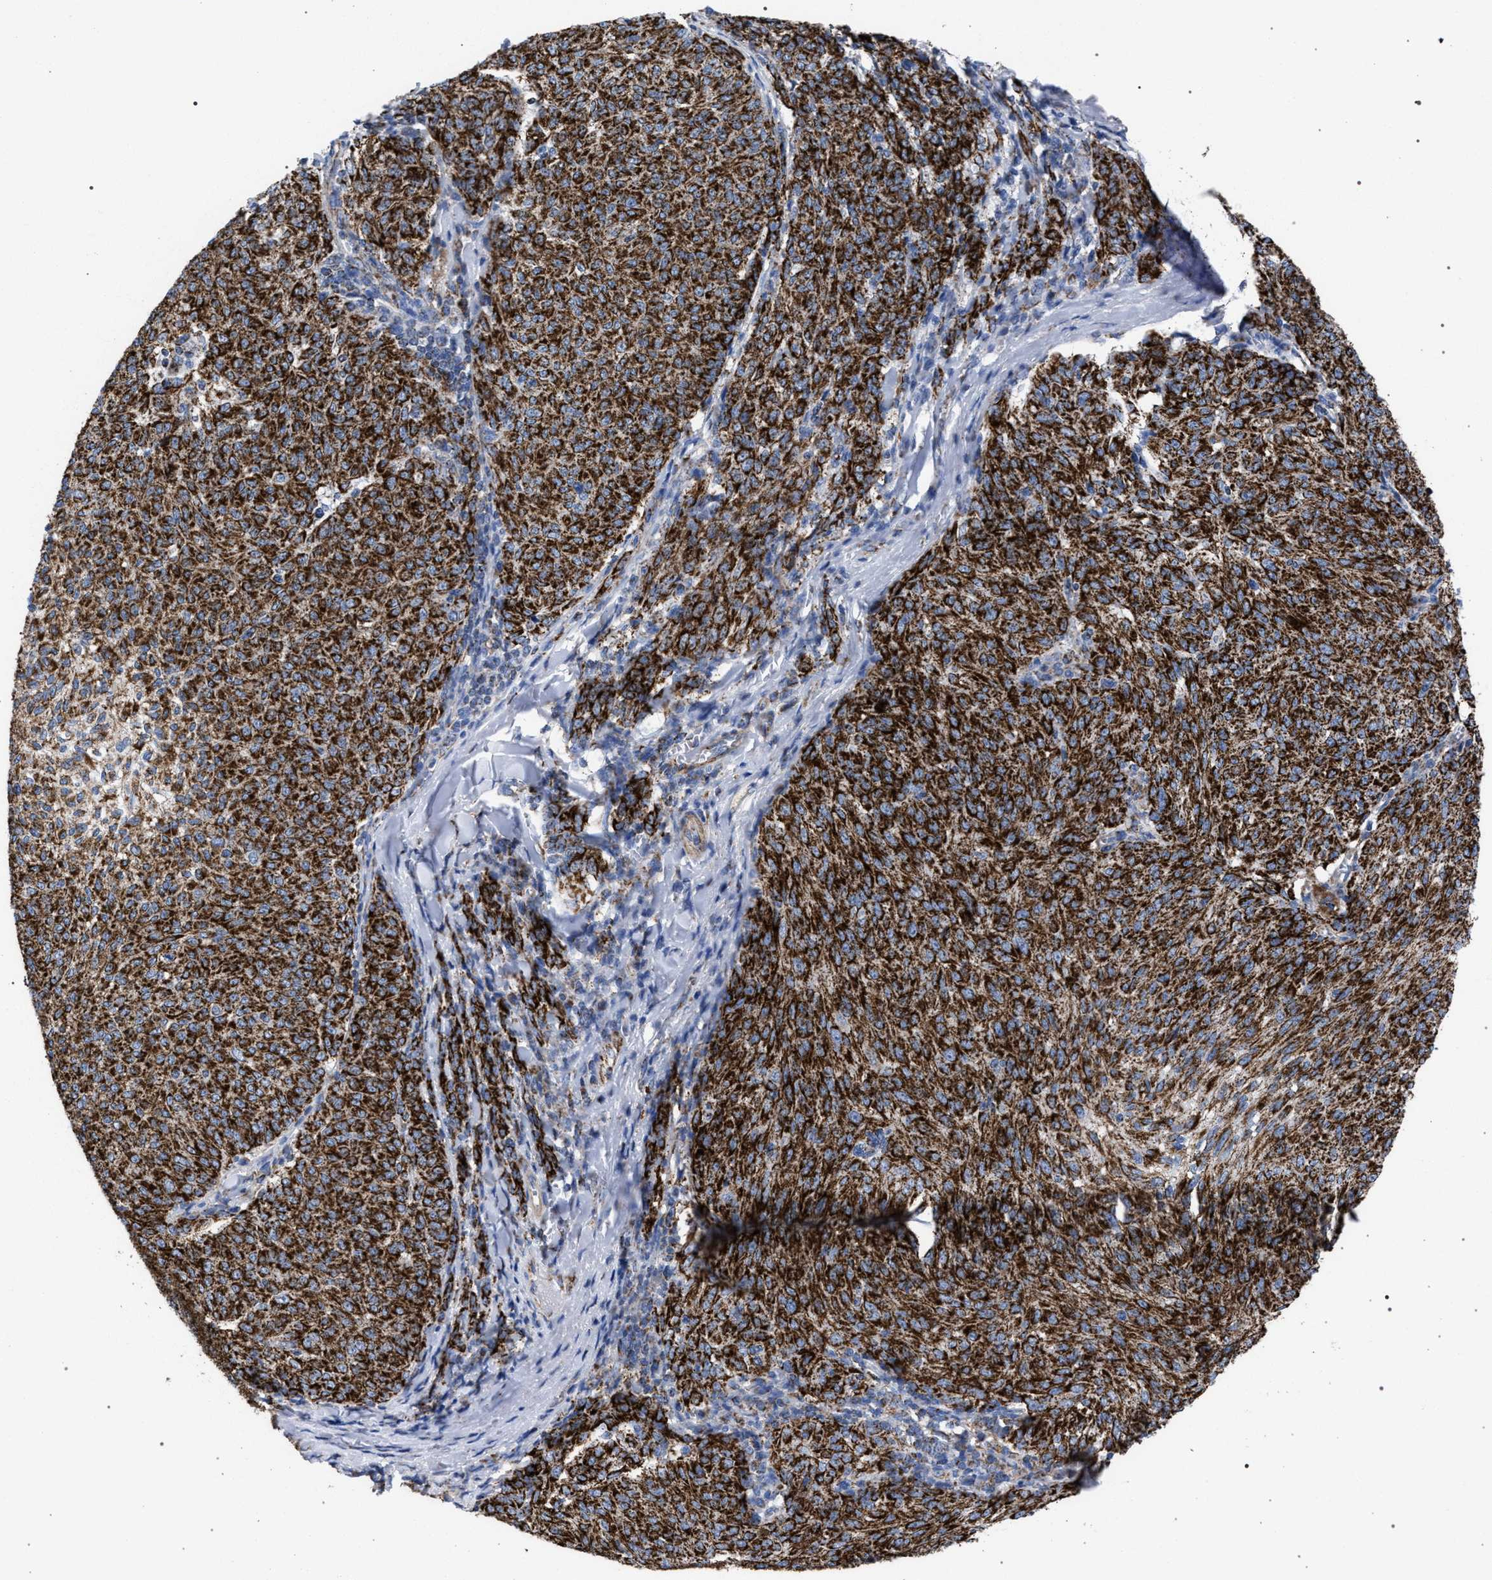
{"staining": {"intensity": "strong", "quantity": ">75%", "location": "cytoplasmic/membranous"}, "tissue": "melanoma", "cell_type": "Tumor cells", "image_type": "cancer", "snomed": [{"axis": "morphology", "description": "Malignant melanoma, NOS"}, {"axis": "topography", "description": "Skin"}], "caption": "Strong cytoplasmic/membranous positivity is identified in about >75% of tumor cells in malignant melanoma. (brown staining indicates protein expression, while blue staining denotes nuclei).", "gene": "ACADS", "patient": {"sex": "female", "age": 72}}